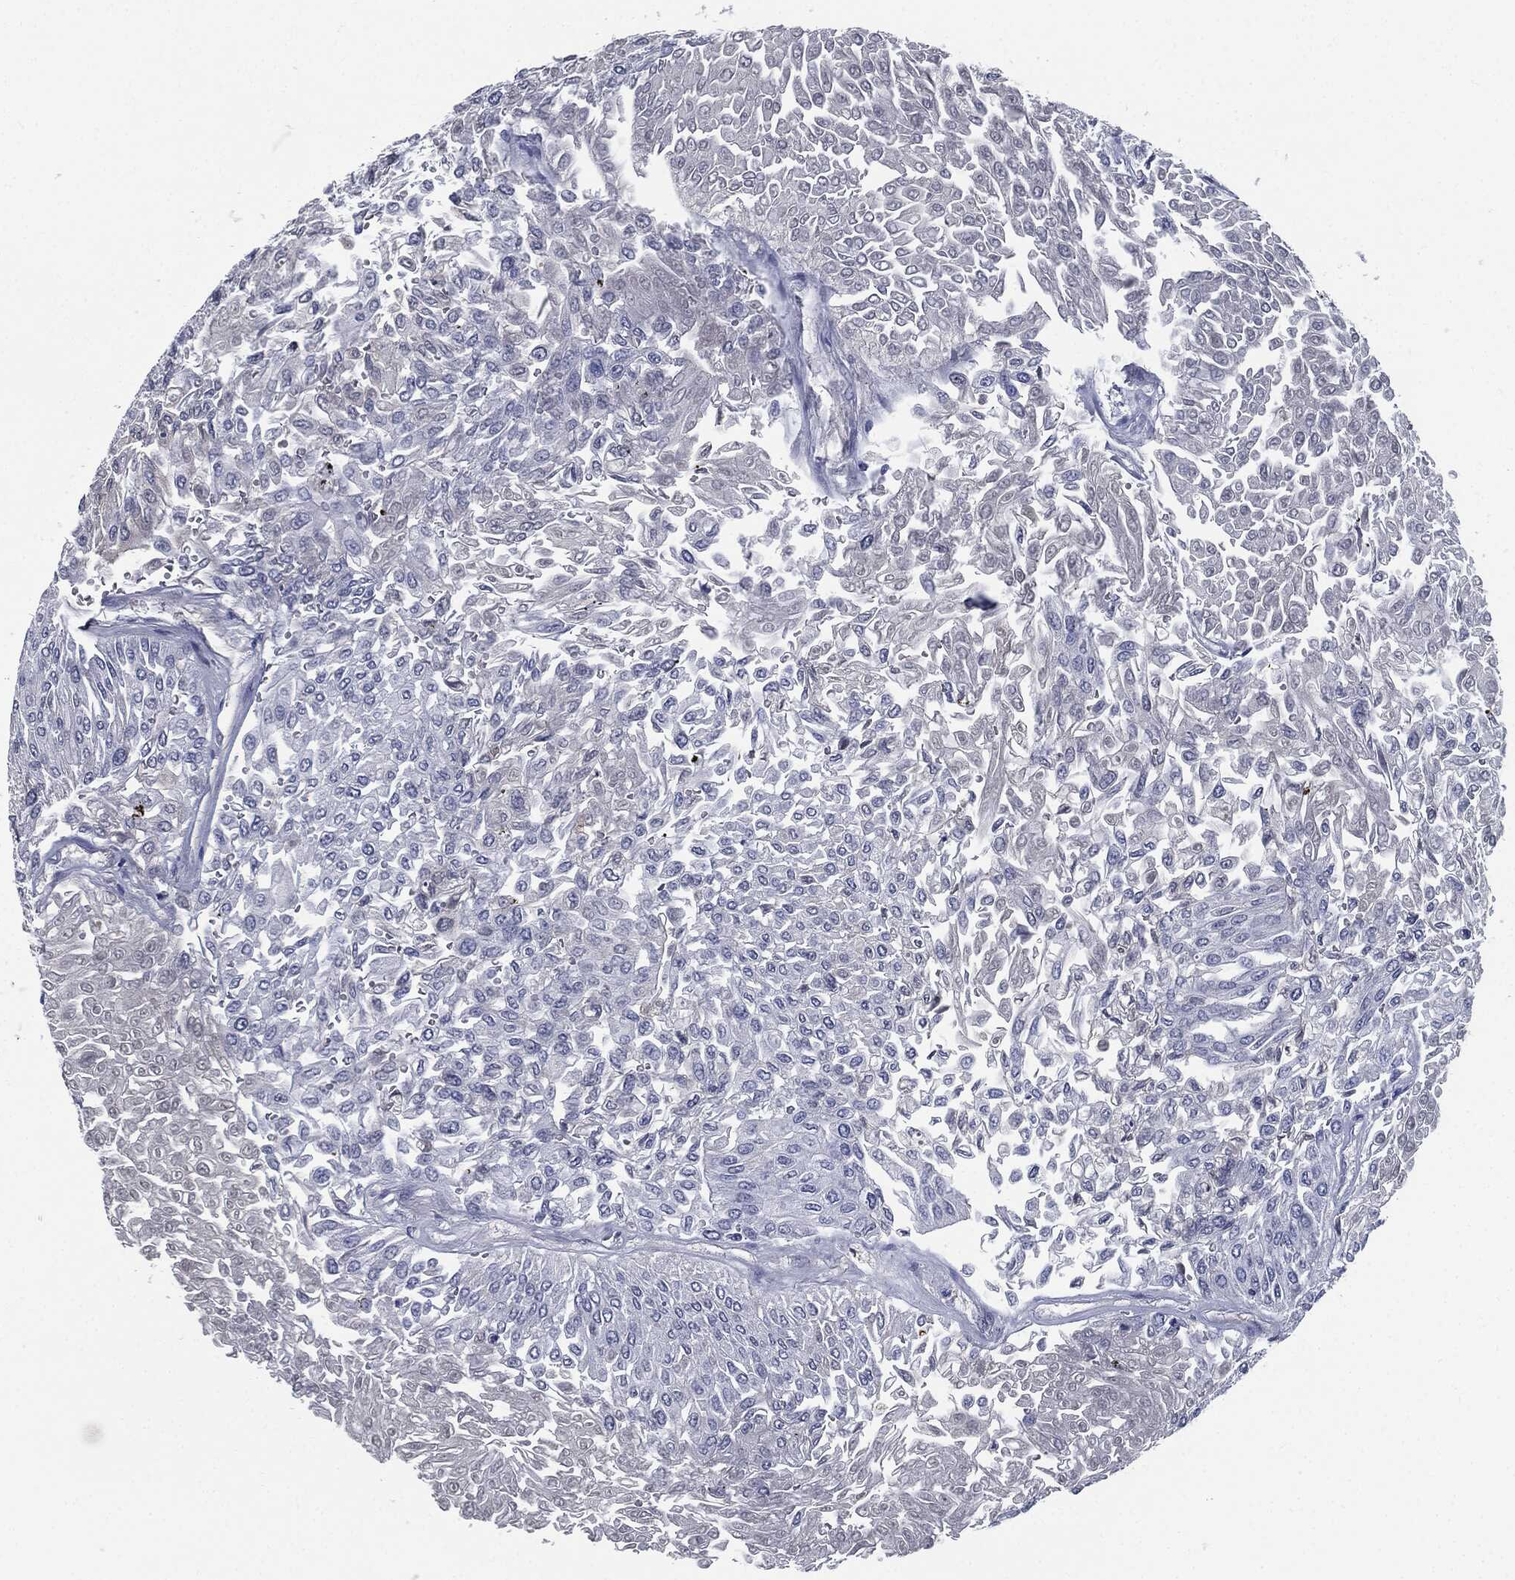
{"staining": {"intensity": "negative", "quantity": "none", "location": "none"}, "tissue": "urothelial cancer", "cell_type": "Tumor cells", "image_type": "cancer", "snomed": [{"axis": "morphology", "description": "Urothelial carcinoma, Low grade"}, {"axis": "topography", "description": "Urinary bladder"}], "caption": "Tumor cells show no significant protein expression in urothelial carcinoma (low-grade).", "gene": "SIGLEC7", "patient": {"sex": "male", "age": 67}}